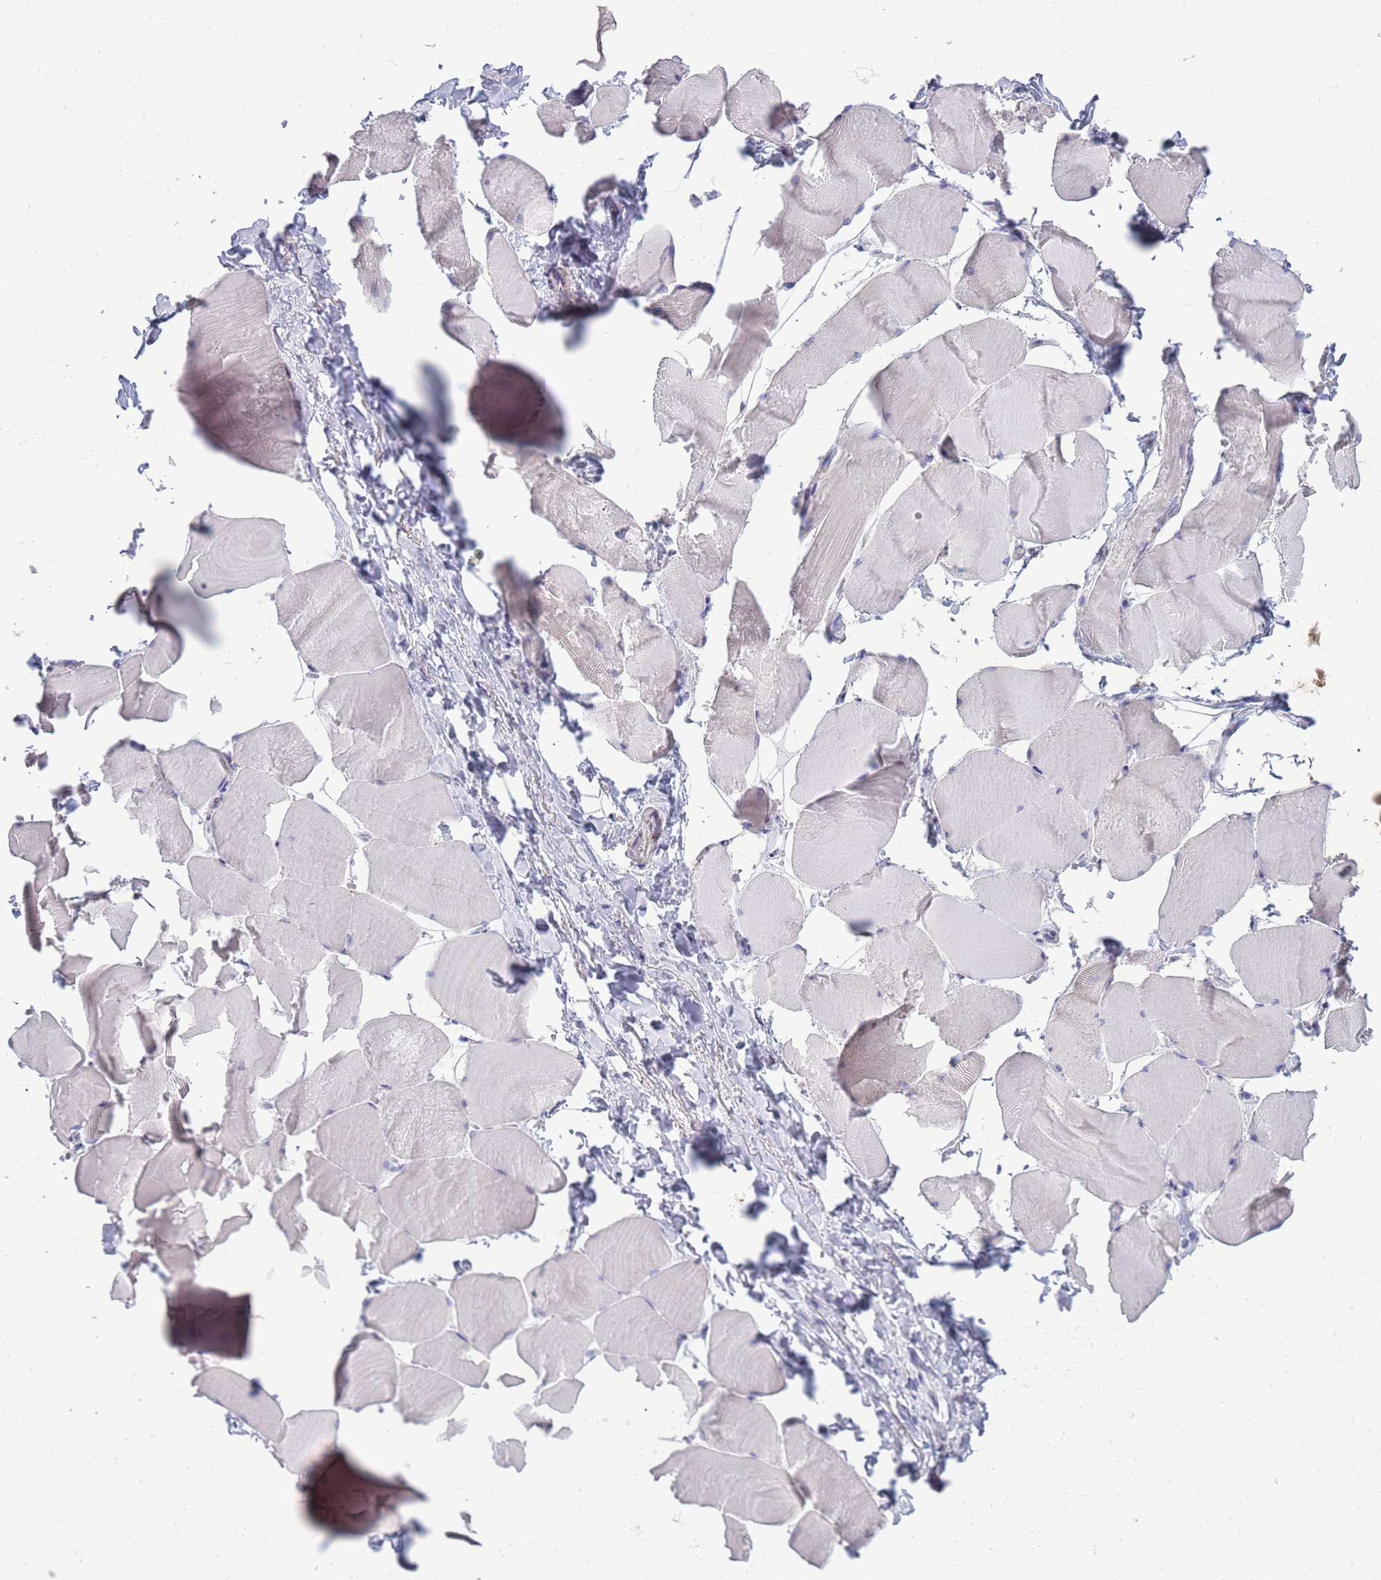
{"staining": {"intensity": "negative", "quantity": "none", "location": "none"}, "tissue": "skeletal muscle", "cell_type": "Myocytes", "image_type": "normal", "snomed": [{"axis": "morphology", "description": "Normal tissue, NOS"}, {"axis": "topography", "description": "Skeletal muscle"}], "caption": "The image demonstrates no staining of myocytes in benign skeletal muscle. (Stains: DAB immunohistochemistry with hematoxylin counter stain, Microscopy: brightfield microscopy at high magnification).", "gene": "ACSBG1", "patient": {"sex": "male", "age": 25}}